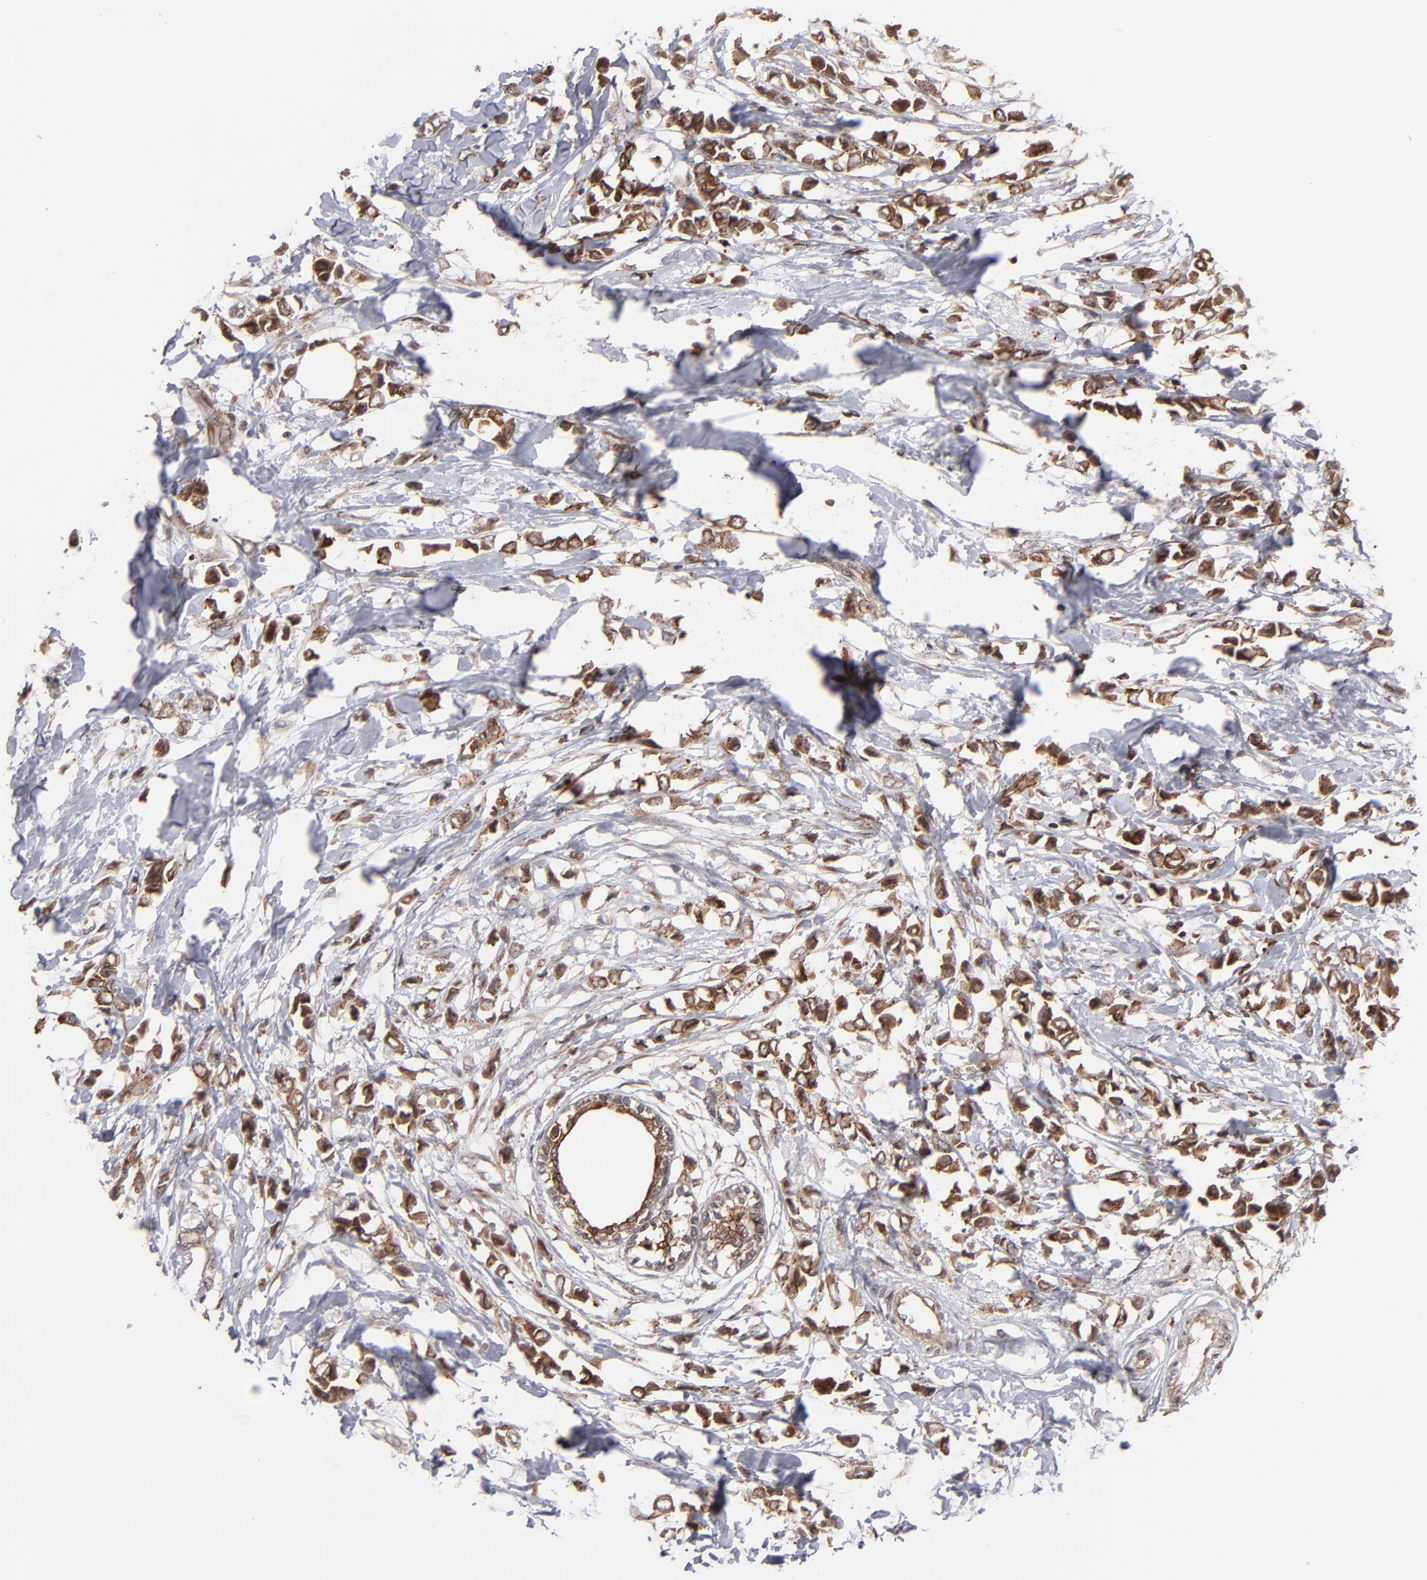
{"staining": {"intensity": "strong", "quantity": ">75%", "location": "cytoplasmic/membranous,nuclear"}, "tissue": "breast cancer", "cell_type": "Tumor cells", "image_type": "cancer", "snomed": [{"axis": "morphology", "description": "Lobular carcinoma"}, {"axis": "topography", "description": "Breast"}], "caption": "This is an image of immunohistochemistry staining of breast cancer (lobular carcinoma), which shows strong expression in the cytoplasmic/membranous and nuclear of tumor cells.", "gene": "RGS6", "patient": {"sex": "female", "age": 51}}